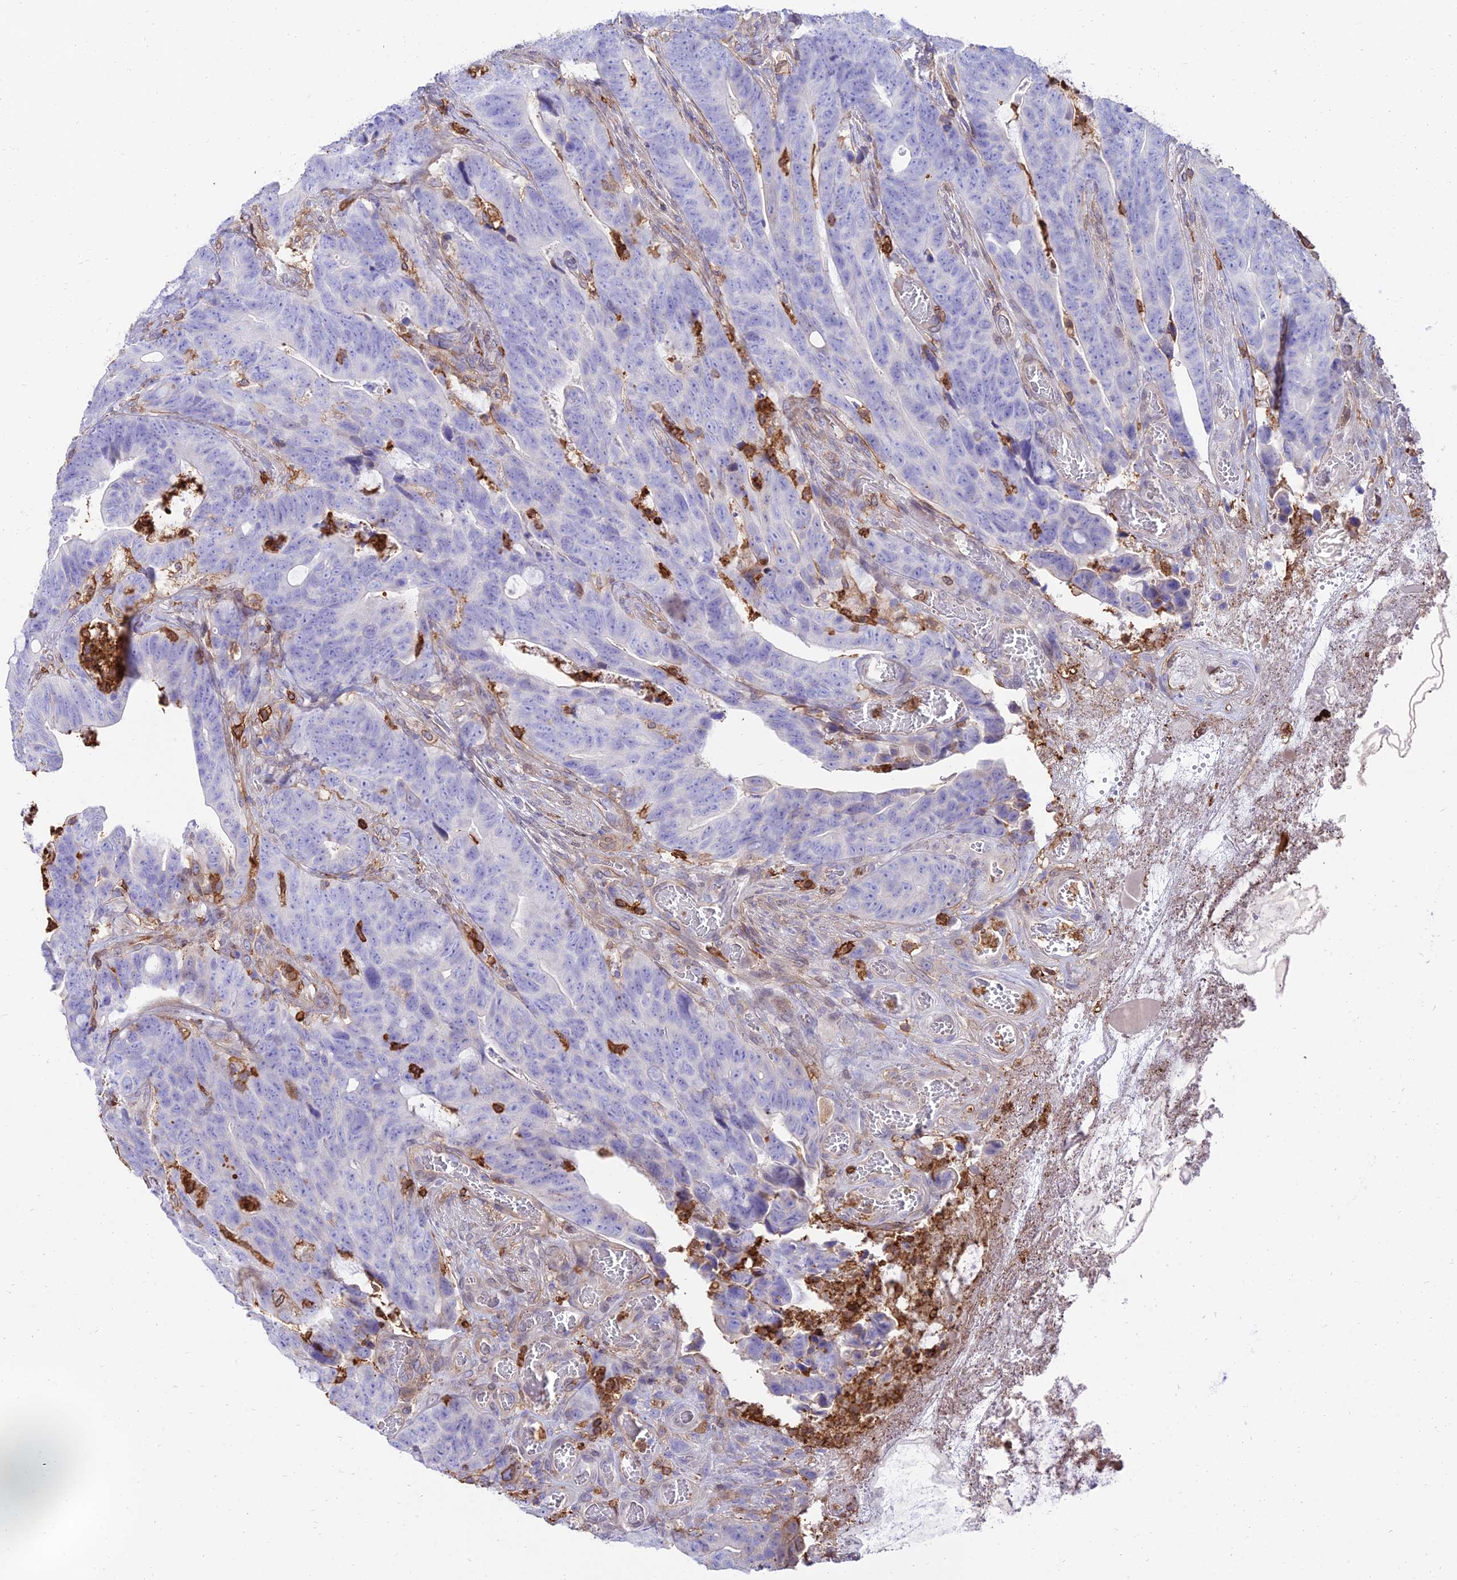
{"staining": {"intensity": "negative", "quantity": "none", "location": "none"}, "tissue": "colorectal cancer", "cell_type": "Tumor cells", "image_type": "cancer", "snomed": [{"axis": "morphology", "description": "Adenocarcinoma, NOS"}, {"axis": "topography", "description": "Colon"}], "caption": "Immunohistochemistry (IHC) micrograph of colorectal cancer stained for a protein (brown), which displays no positivity in tumor cells.", "gene": "SREK1IP1", "patient": {"sex": "female", "age": 82}}